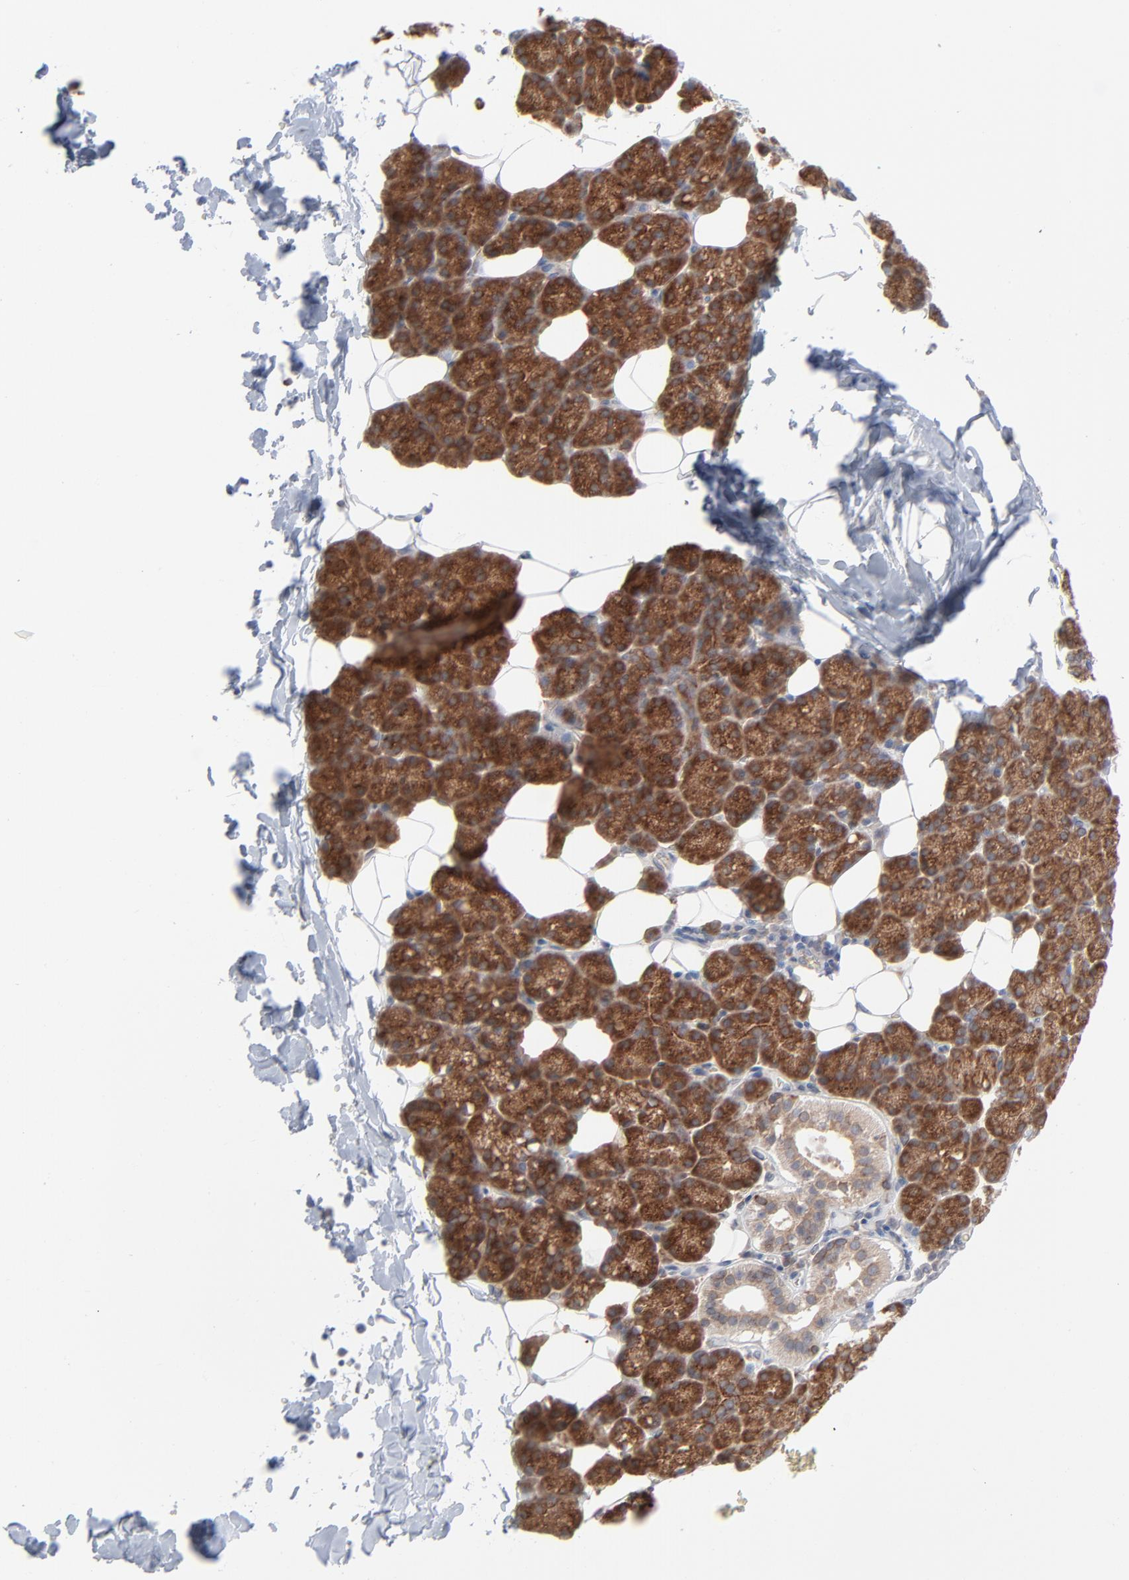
{"staining": {"intensity": "moderate", "quantity": ">75%", "location": "cytoplasmic/membranous"}, "tissue": "salivary gland", "cell_type": "Glandular cells", "image_type": "normal", "snomed": [{"axis": "morphology", "description": "Normal tissue, NOS"}, {"axis": "topography", "description": "Lymph node"}, {"axis": "topography", "description": "Salivary gland"}], "caption": "Immunohistochemical staining of normal salivary gland demonstrates moderate cytoplasmic/membranous protein positivity in about >75% of glandular cells.", "gene": "KDSR", "patient": {"sex": "male", "age": 8}}